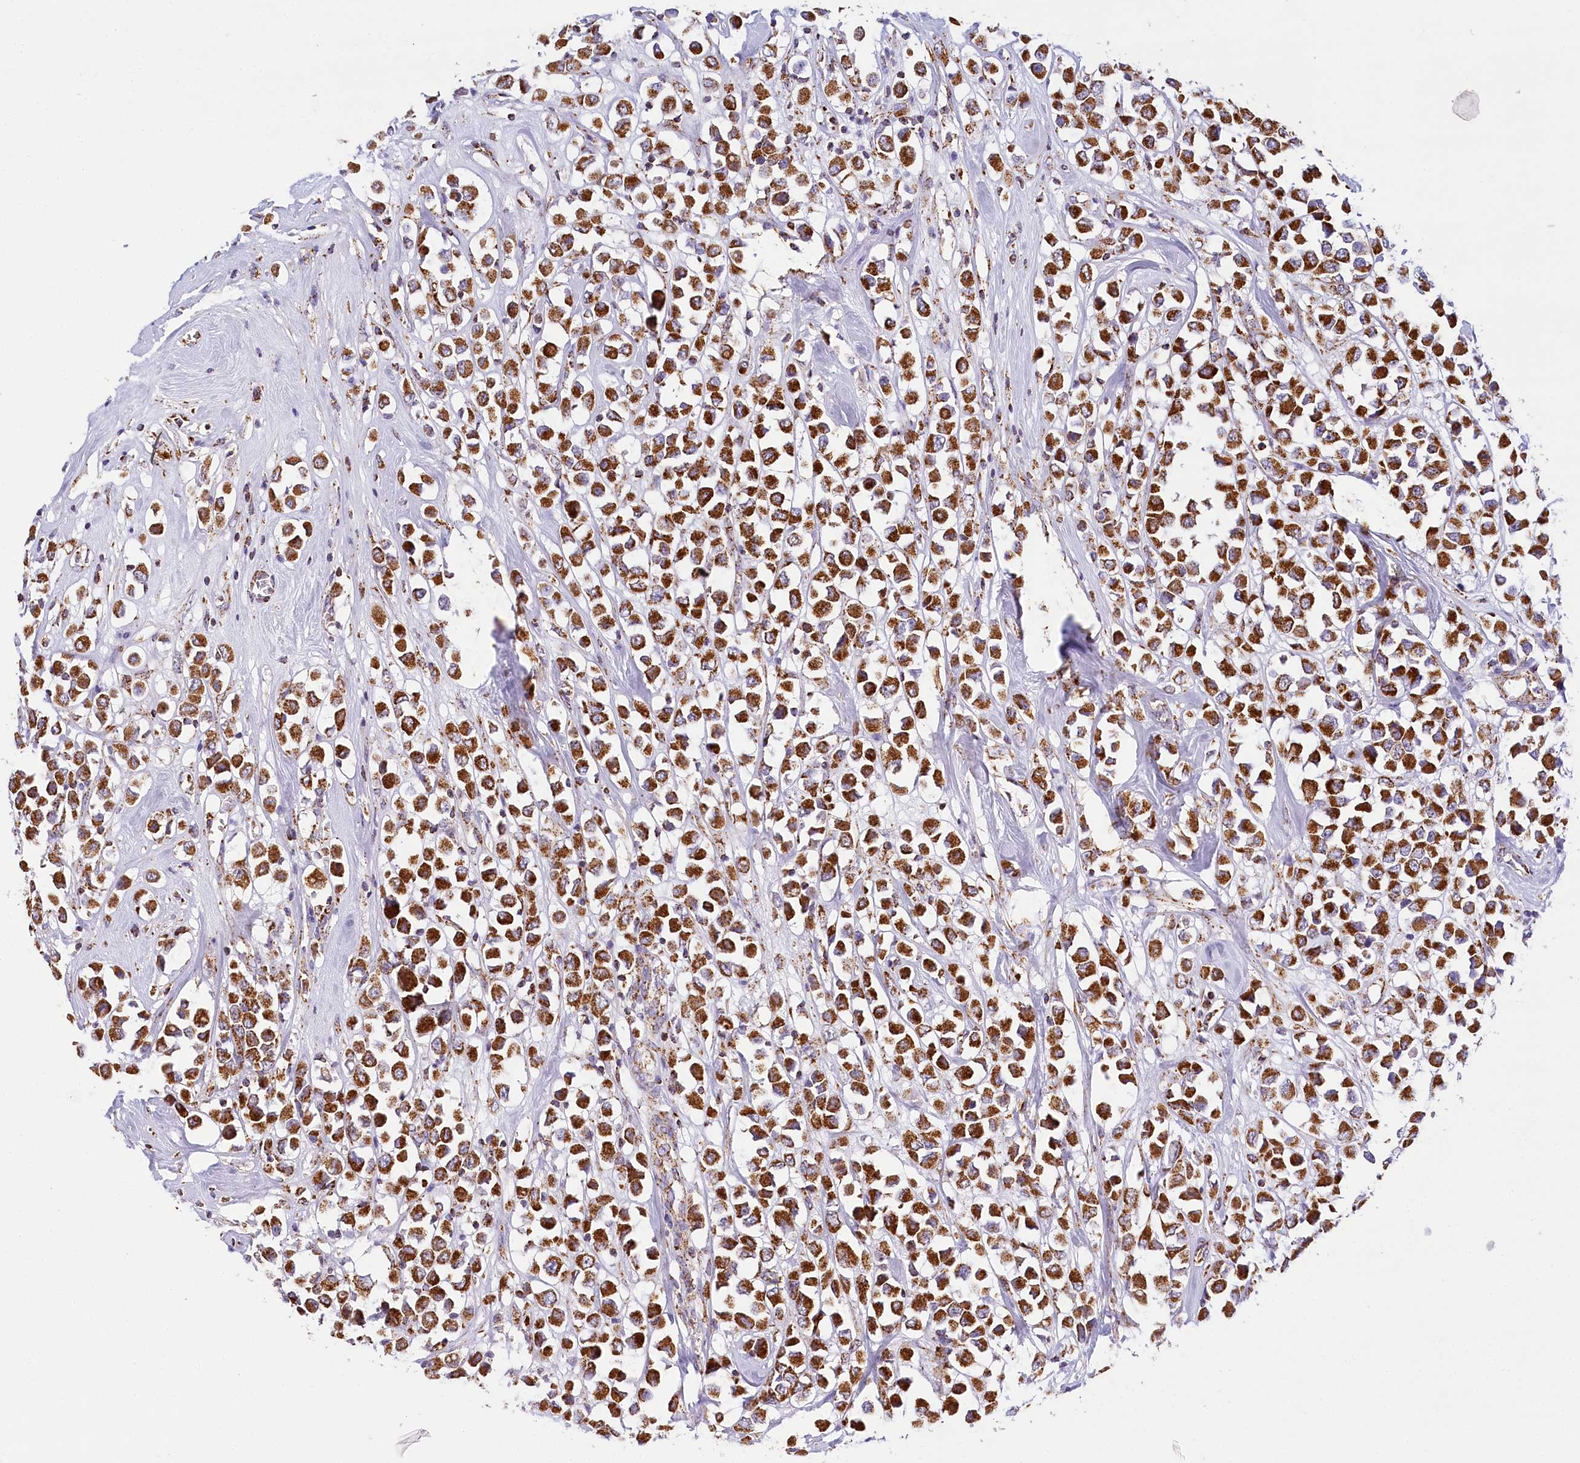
{"staining": {"intensity": "strong", "quantity": ">75%", "location": "cytoplasmic/membranous"}, "tissue": "breast cancer", "cell_type": "Tumor cells", "image_type": "cancer", "snomed": [{"axis": "morphology", "description": "Duct carcinoma"}, {"axis": "topography", "description": "Breast"}], "caption": "Infiltrating ductal carcinoma (breast) was stained to show a protein in brown. There is high levels of strong cytoplasmic/membranous positivity in approximately >75% of tumor cells. The protein is stained brown, and the nuclei are stained in blue (DAB (3,3'-diaminobenzidine) IHC with brightfield microscopy, high magnification).", "gene": "LSS", "patient": {"sex": "female", "age": 61}}